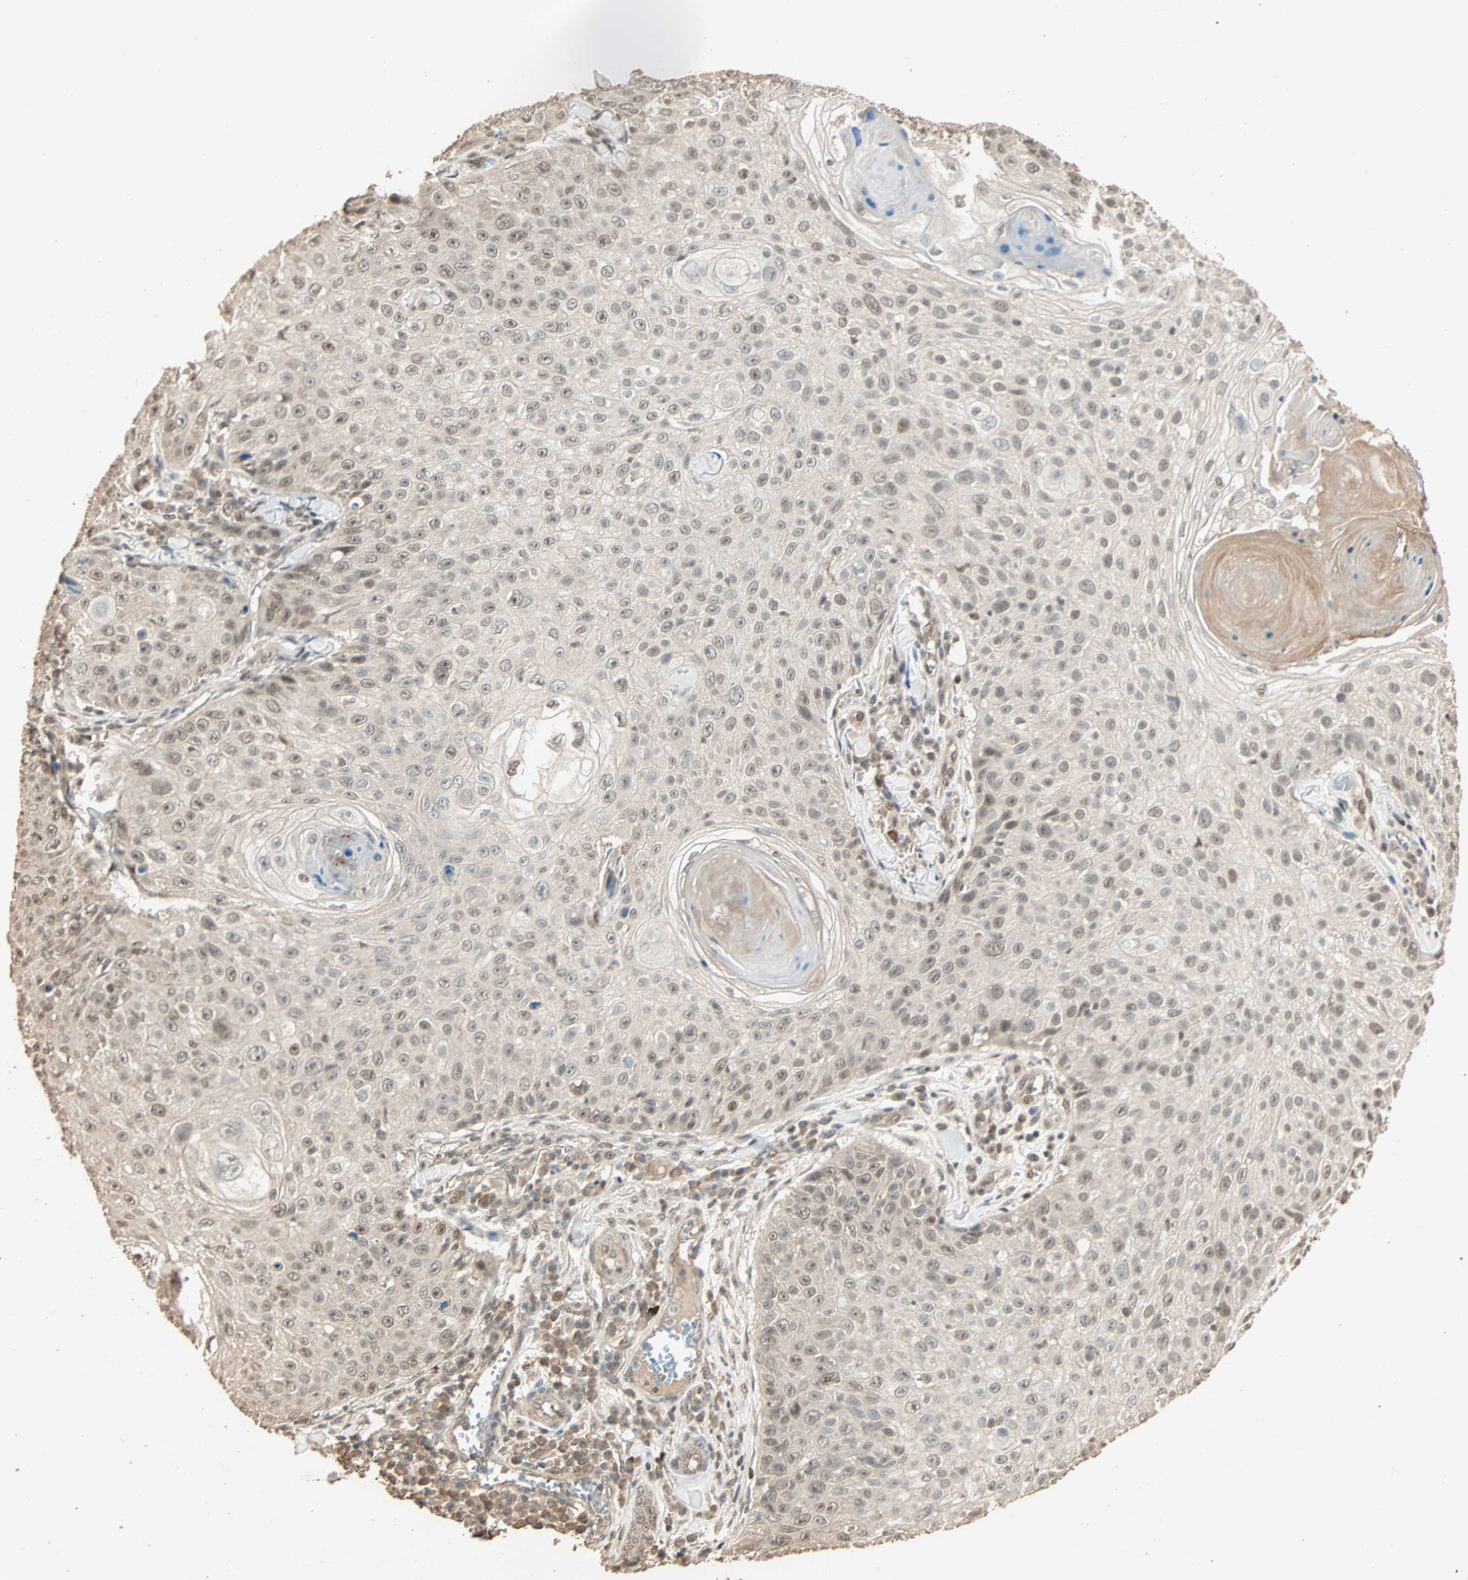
{"staining": {"intensity": "weak", "quantity": ">75%", "location": "cytoplasmic/membranous,nuclear"}, "tissue": "skin cancer", "cell_type": "Tumor cells", "image_type": "cancer", "snomed": [{"axis": "morphology", "description": "Squamous cell carcinoma, NOS"}, {"axis": "topography", "description": "Skin"}], "caption": "A brown stain highlights weak cytoplasmic/membranous and nuclear staining of a protein in human skin cancer (squamous cell carcinoma) tumor cells.", "gene": "ZBTB33", "patient": {"sex": "male", "age": 86}}